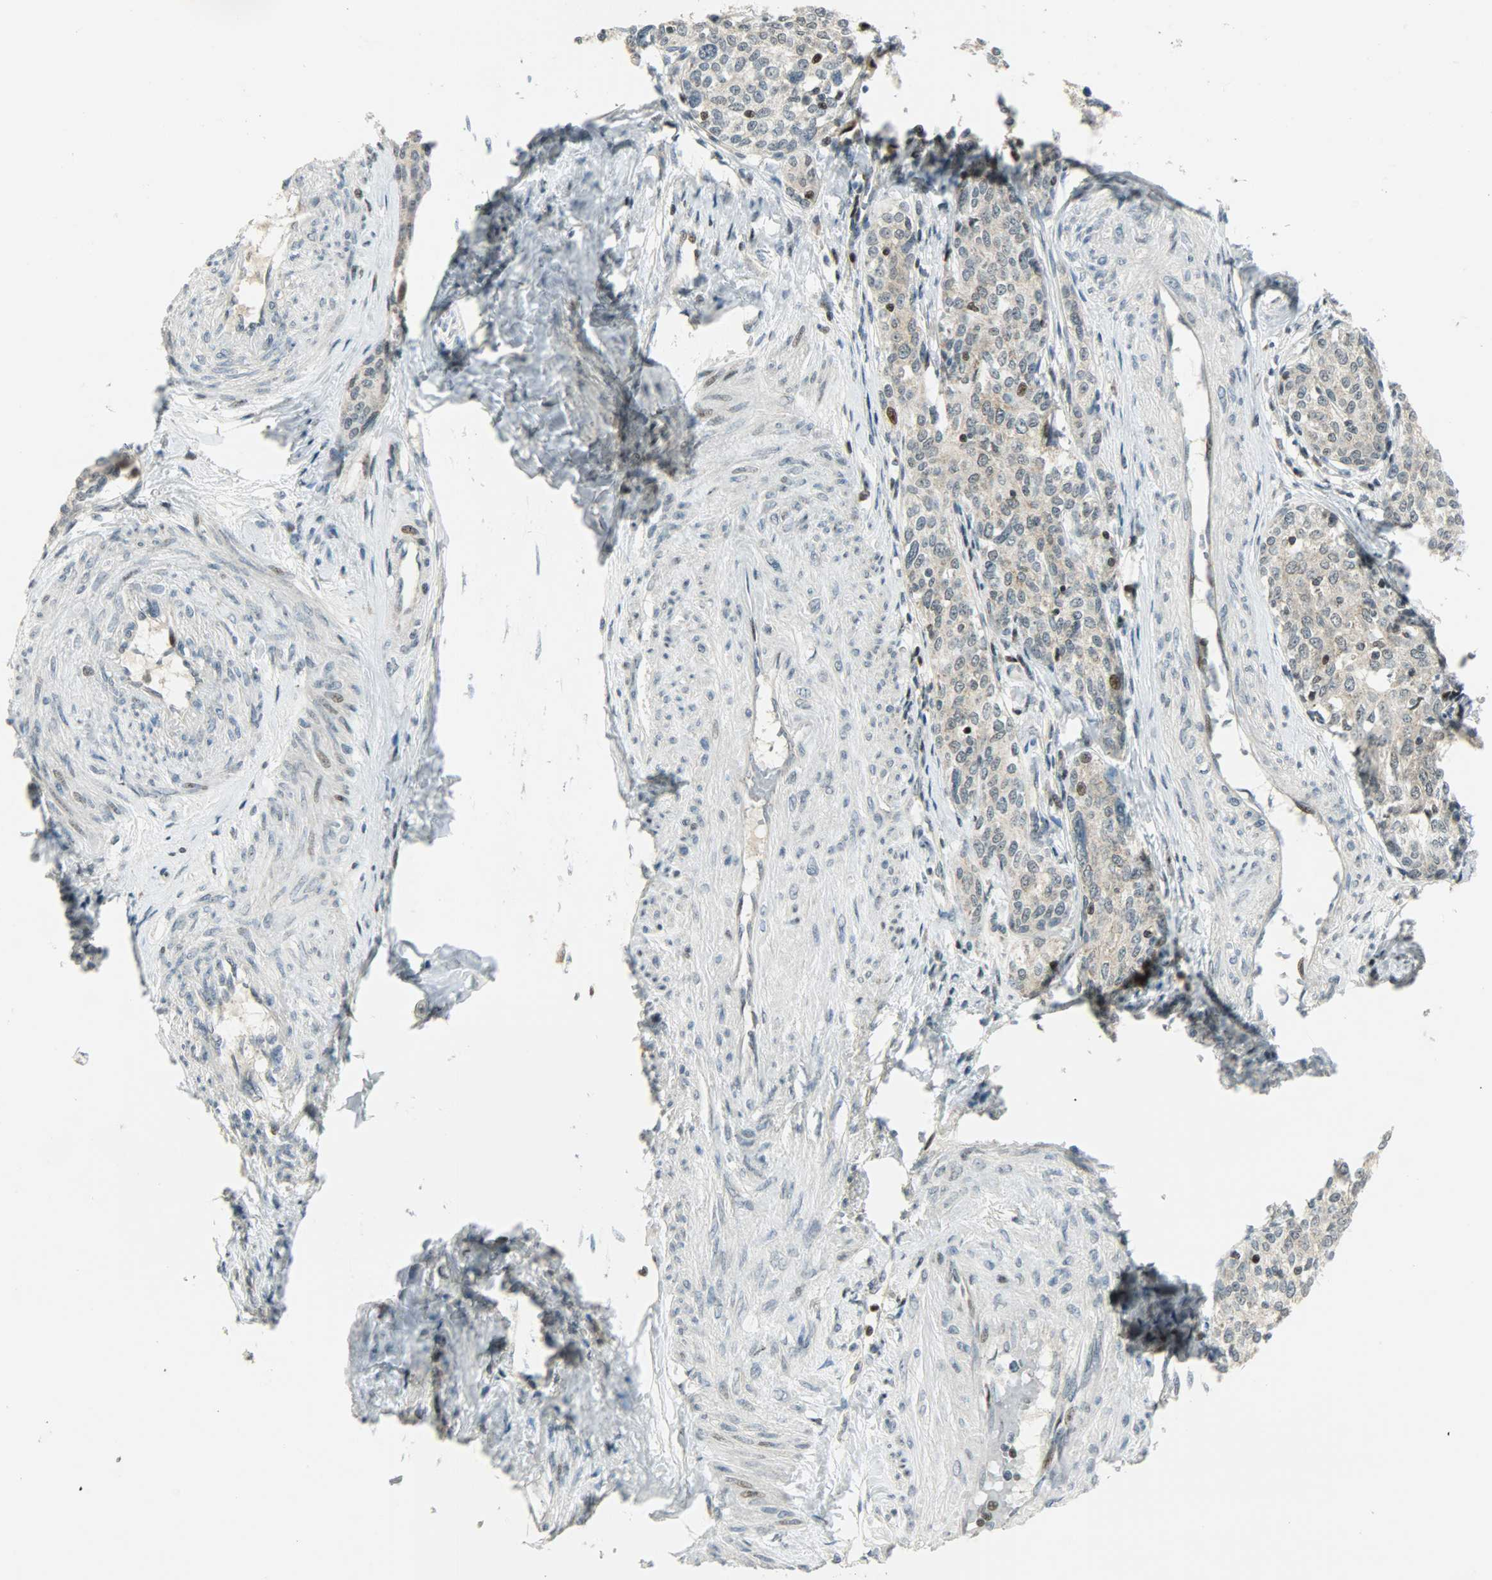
{"staining": {"intensity": "weak", "quantity": ">75%", "location": "cytoplasmic/membranous"}, "tissue": "cervical cancer", "cell_type": "Tumor cells", "image_type": "cancer", "snomed": [{"axis": "morphology", "description": "Squamous cell carcinoma, NOS"}, {"axis": "morphology", "description": "Adenocarcinoma, NOS"}, {"axis": "topography", "description": "Cervix"}], "caption": "Immunohistochemistry (IHC) histopathology image of human cervical squamous cell carcinoma stained for a protein (brown), which demonstrates low levels of weak cytoplasmic/membranous positivity in about >75% of tumor cells.", "gene": "IL15", "patient": {"sex": "female", "age": 52}}